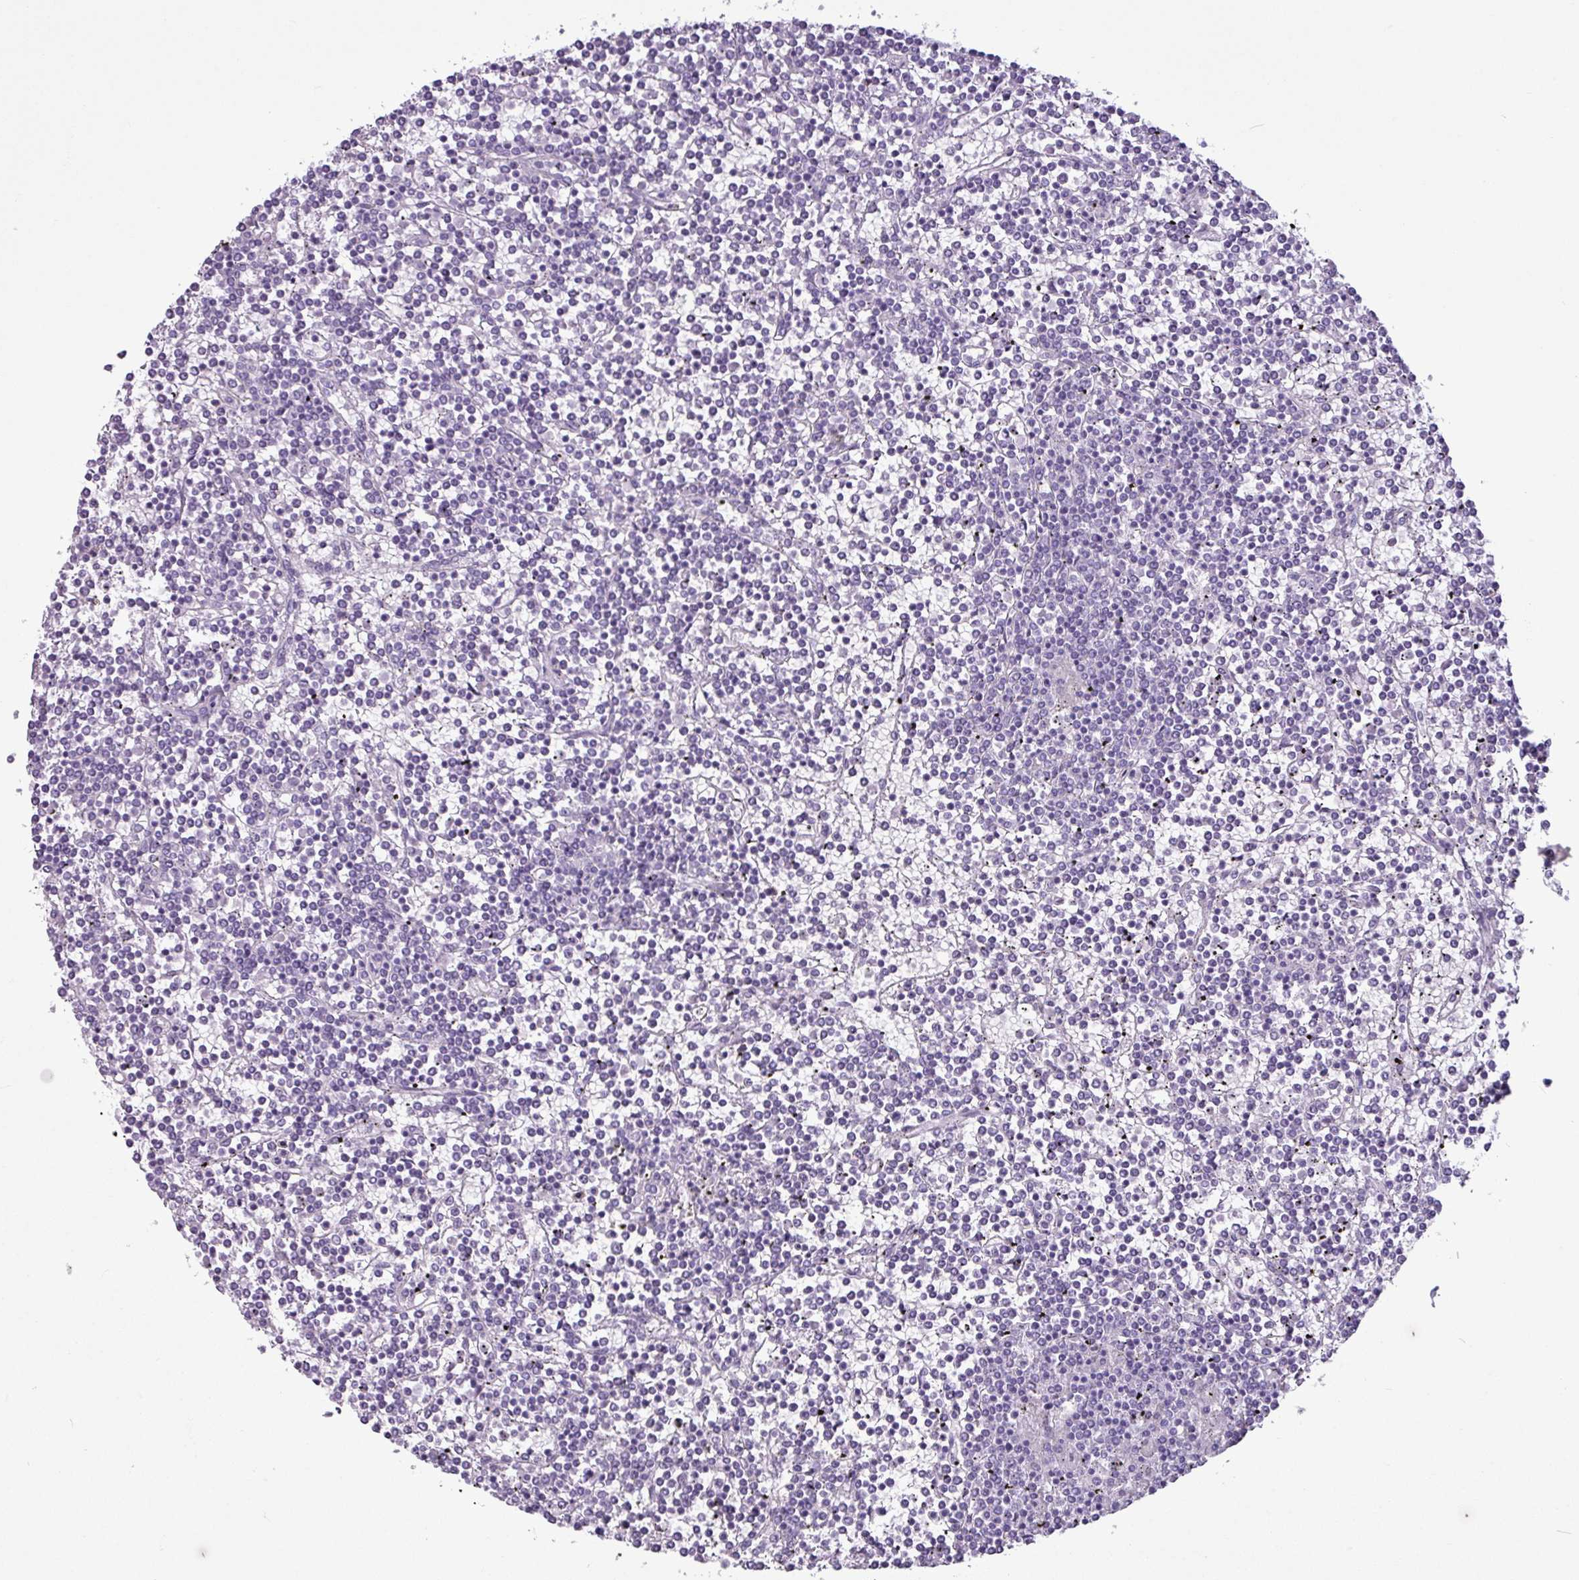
{"staining": {"intensity": "negative", "quantity": "none", "location": "none"}, "tissue": "lymphoma", "cell_type": "Tumor cells", "image_type": "cancer", "snomed": [{"axis": "morphology", "description": "Malignant lymphoma, non-Hodgkin's type, Low grade"}, {"axis": "topography", "description": "Spleen"}], "caption": "There is no significant expression in tumor cells of lymphoma.", "gene": "AMY1B", "patient": {"sex": "female", "age": 19}}